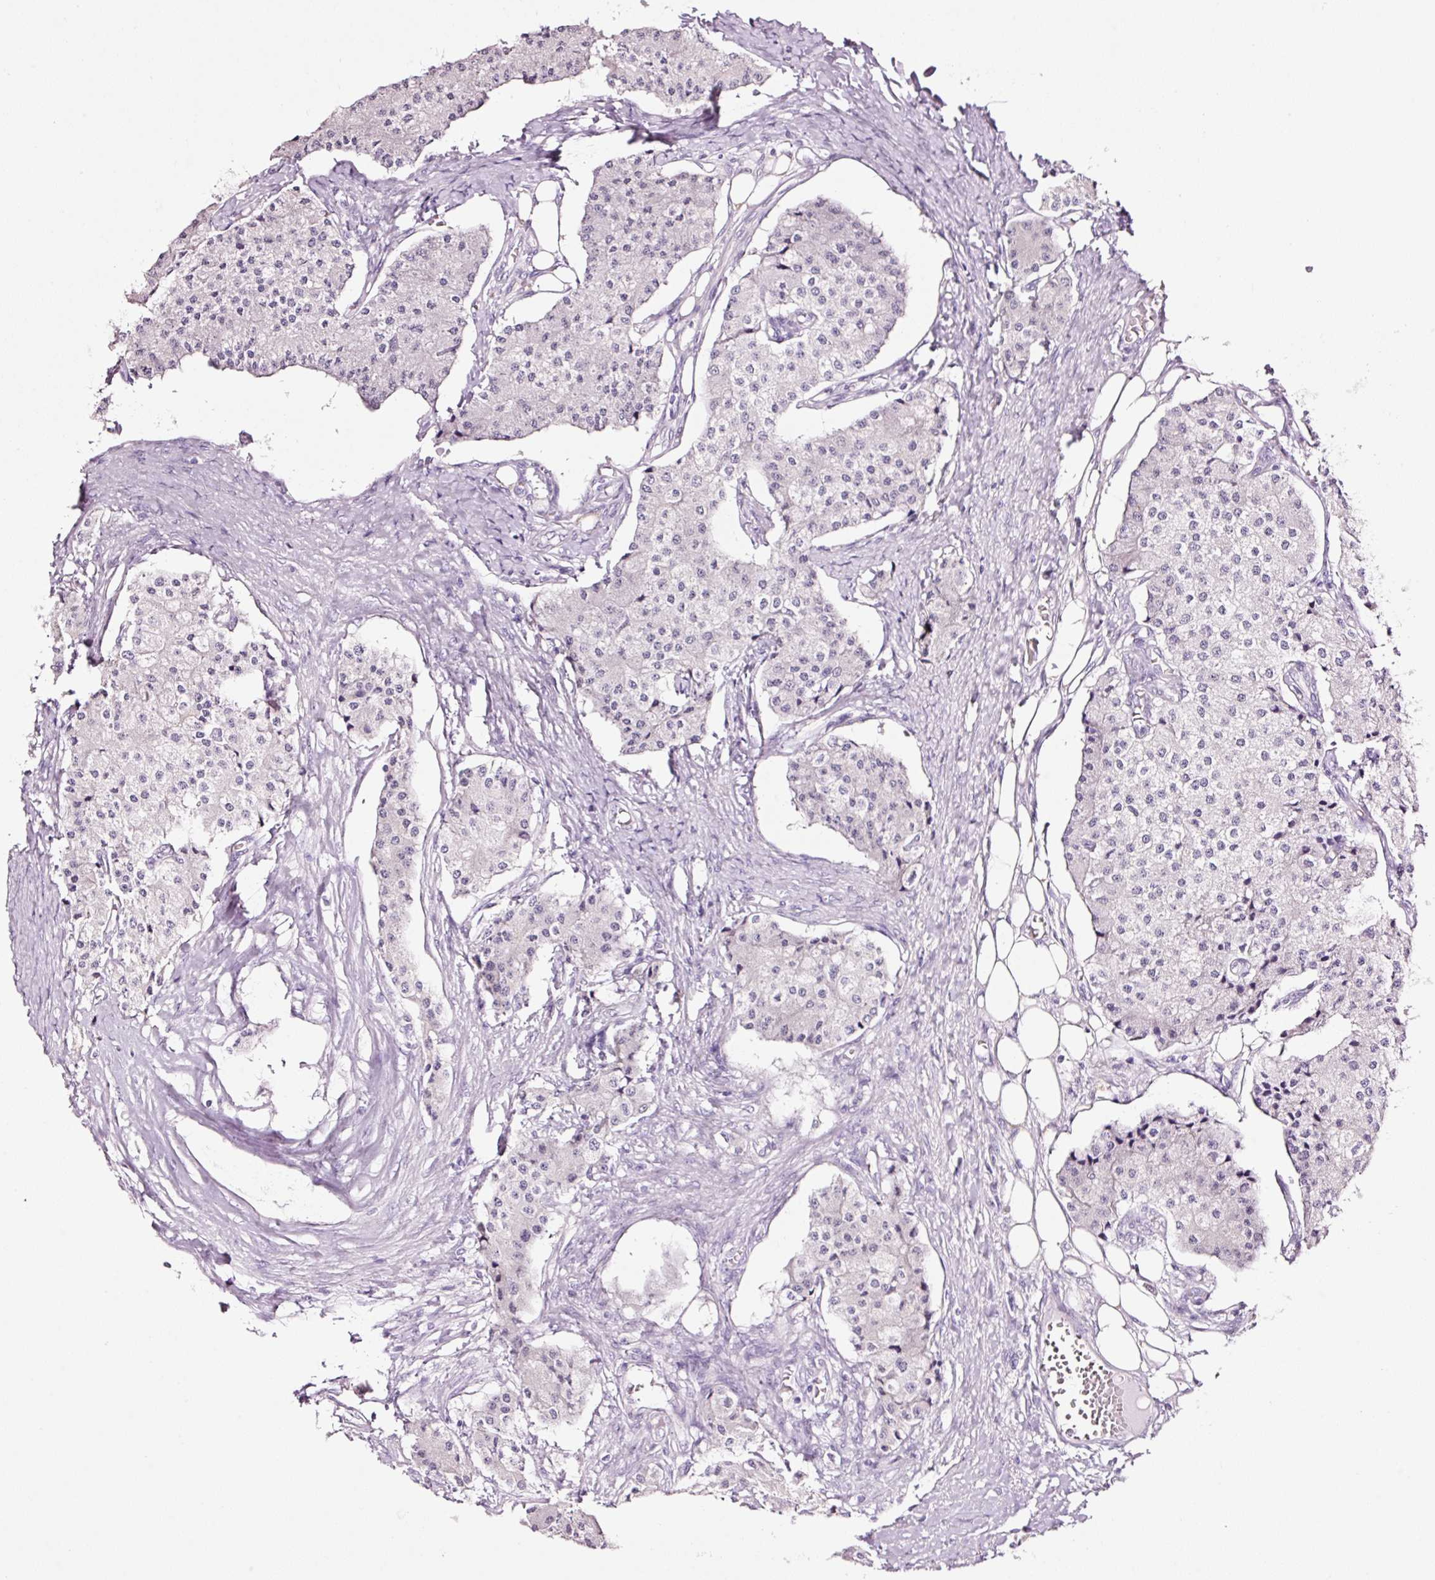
{"staining": {"intensity": "negative", "quantity": "none", "location": "none"}, "tissue": "carcinoid", "cell_type": "Tumor cells", "image_type": "cancer", "snomed": [{"axis": "morphology", "description": "Carcinoid, malignant, NOS"}, {"axis": "topography", "description": "Colon"}], "caption": "Protein analysis of malignant carcinoid exhibits no significant staining in tumor cells. The staining was performed using DAB to visualize the protein expression in brown, while the nuclei were stained in blue with hematoxylin (Magnification: 20x).", "gene": "RTF2", "patient": {"sex": "female", "age": 52}}